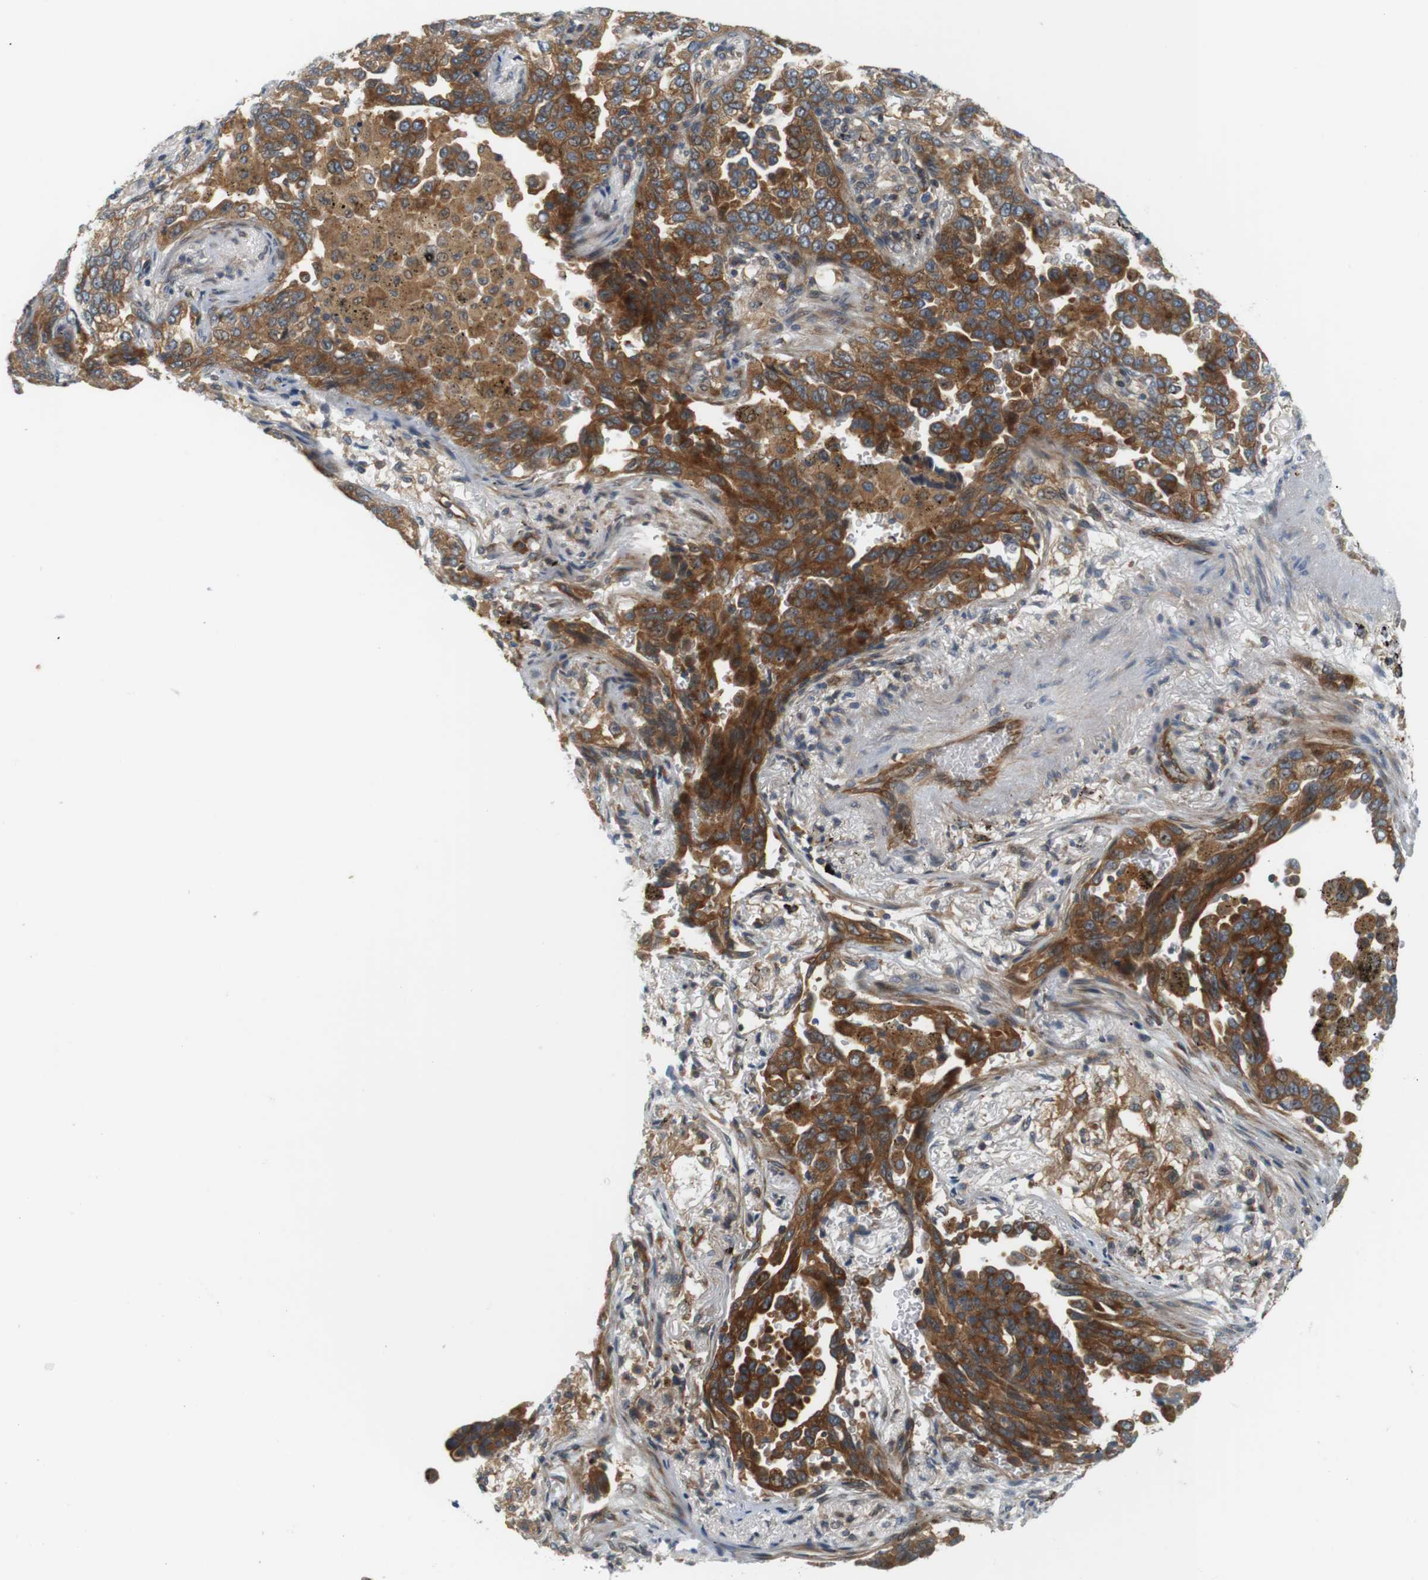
{"staining": {"intensity": "strong", "quantity": "25%-75%", "location": "cytoplasmic/membranous"}, "tissue": "lung cancer", "cell_type": "Tumor cells", "image_type": "cancer", "snomed": [{"axis": "morphology", "description": "Normal tissue, NOS"}, {"axis": "morphology", "description": "Adenocarcinoma, NOS"}, {"axis": "topography", "description": "Lung"}], "caption": "Tumor cells display strong cytoplasmic/membranous positivity in about 25%-75% of cells in adenocarcinoma (lung).", "gene": "SH3GLB1", "patient": {"sex": "male", "age": 59}}